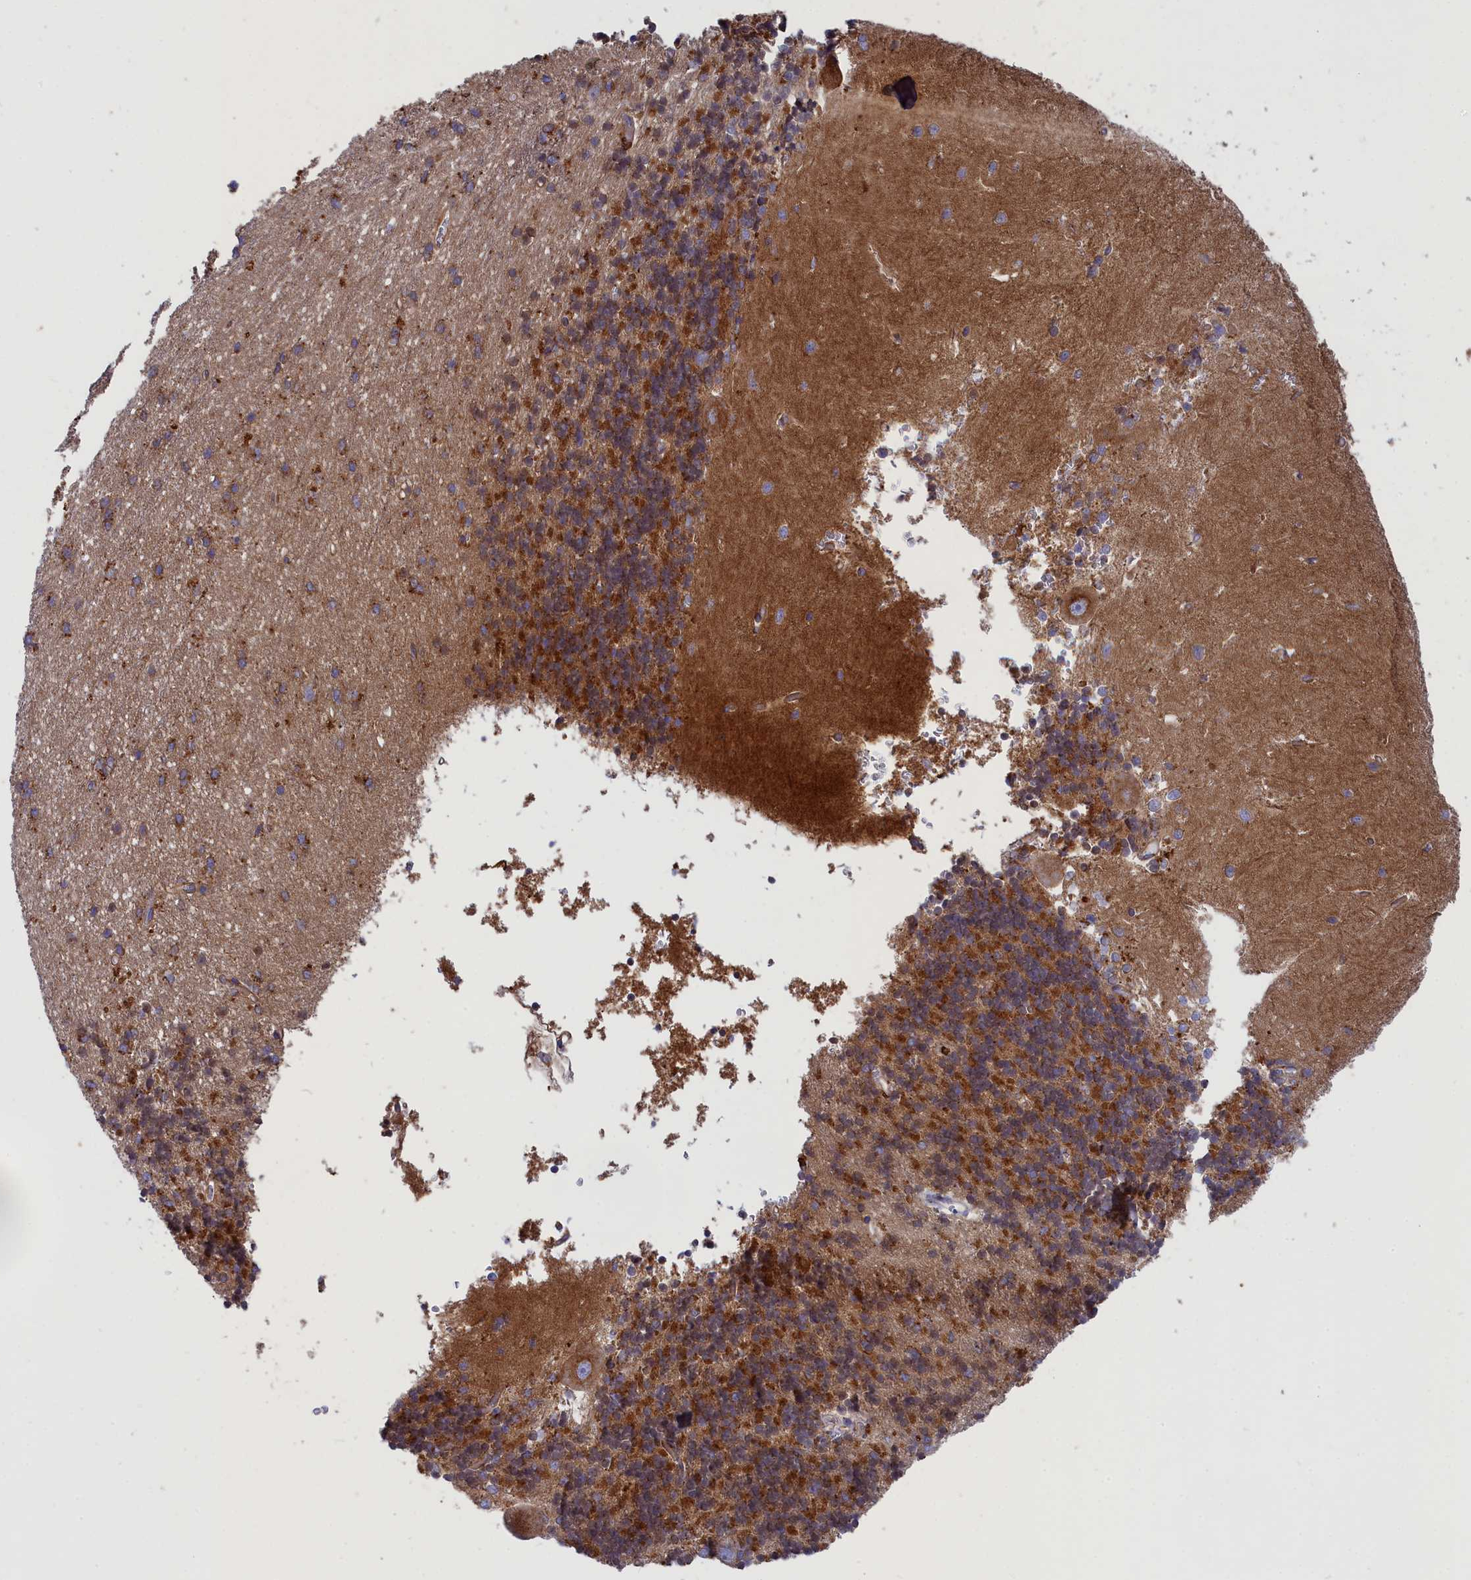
{"staining": {"intensity": "moderate", "quantity": ">75%", "location": "cytoplasmic/membranous"}, "tissue": "cerebellum", "cell_type": "Cells in granular layer", "image_type": "normal", "snomed": [{"axis": "morphology", "description": "Normal tissue, NOS"}, {"axis": "topography", "description": "Cerebellum"}], "caption": "Immunohistochemistry (IHC) histopathology image of normal human cerebellum stained for a protein (brown), which reveals medium levels of moderate cytoplasmic/membranous expression in about >75% of cells in granular layer.", "gene": "SCAMP4", "patient": {"sex": "male", "age": 37}}